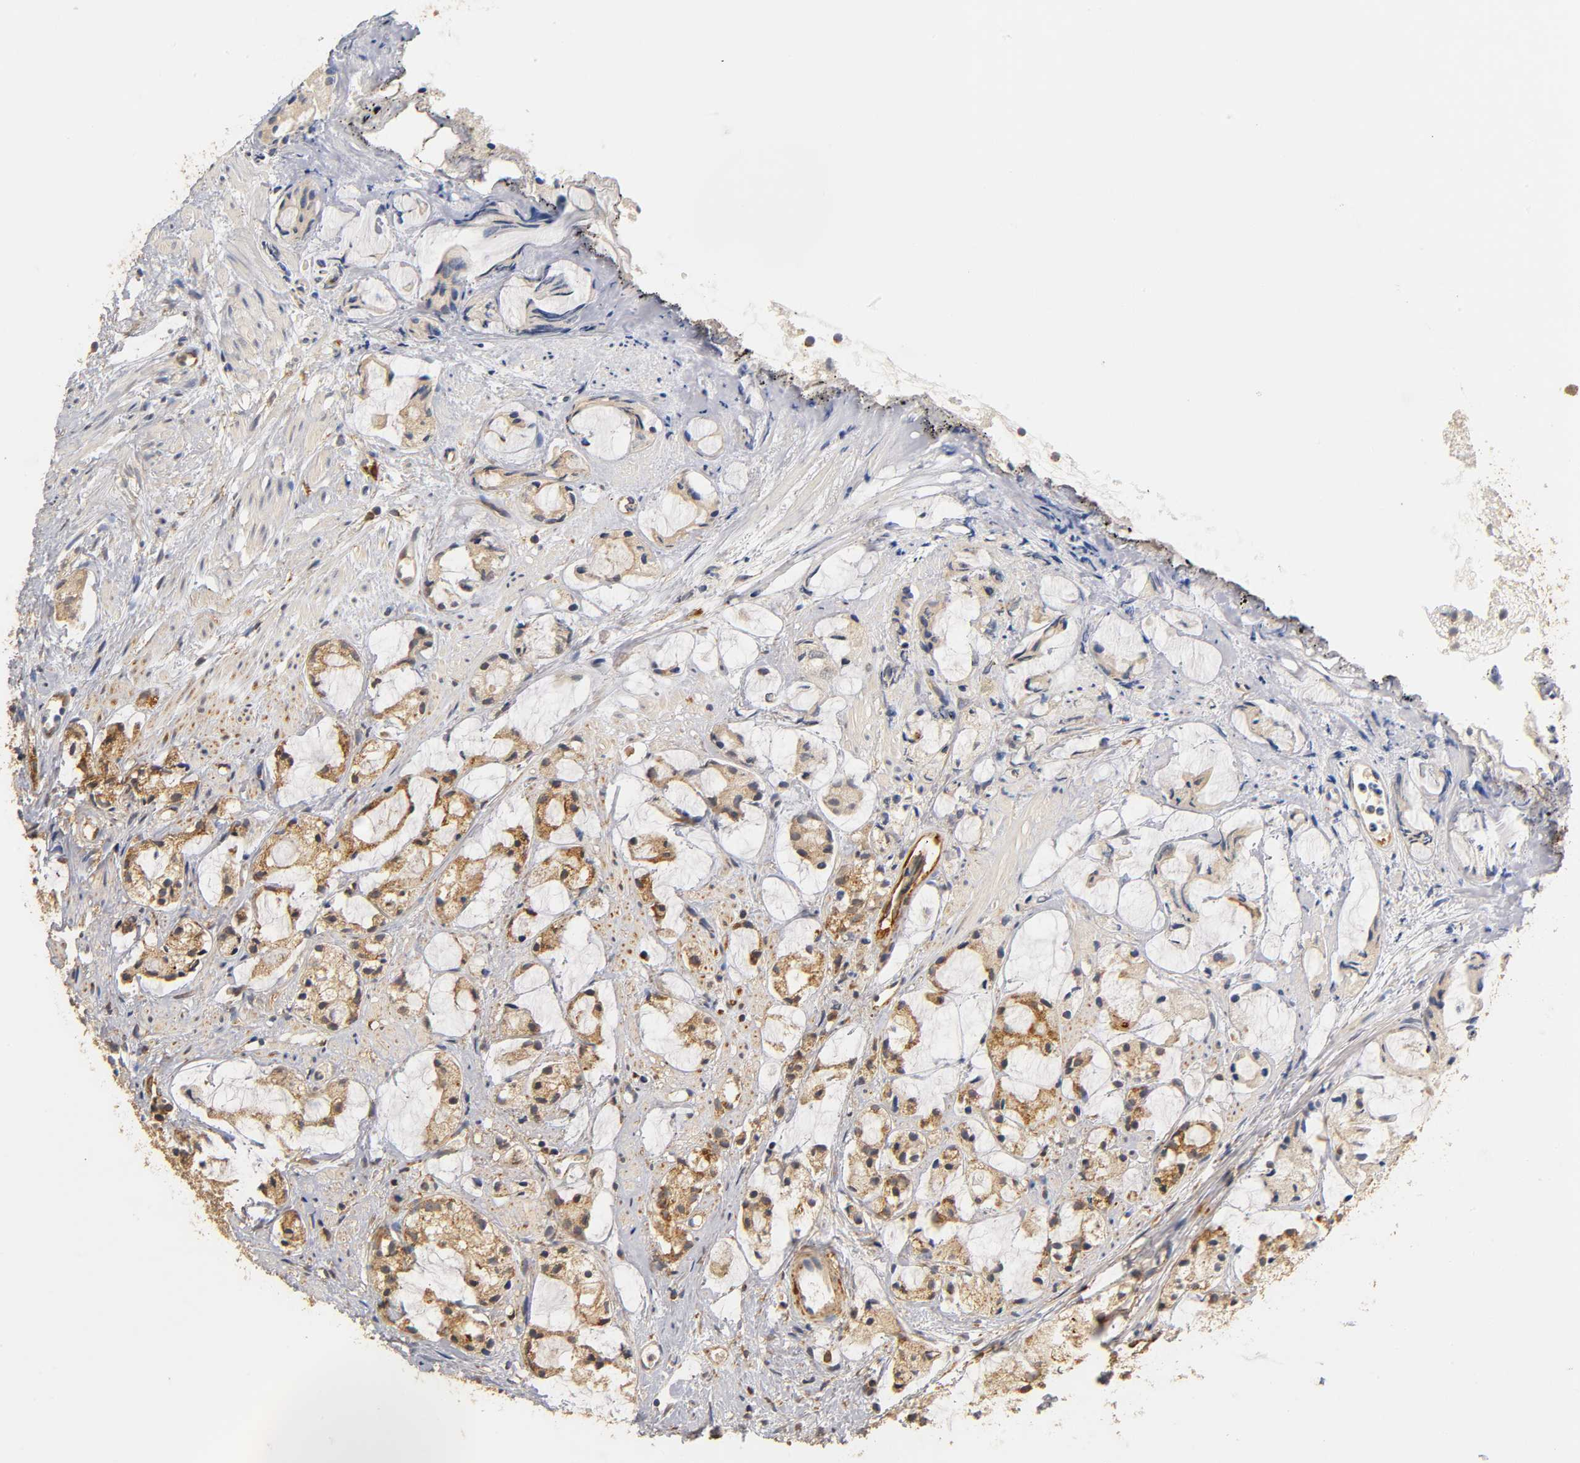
{"staining": {"intensity": "moderate", "quantity": "25%-75%", "location": "cytoplasmic/membranous"}, "tissue": "prostate cancer", "cell_type": "Tumor cells", "image_type": "cancer", "snomed": [{"axis": "morphology", "description": "Adenocarcinoma, High grade"}, {"axis": "topography", "description": "Prostate"}], "caption": "The photomicrograph demonstrates immunohistochemical staining of prostate cancer (adenocarcinoma (high-grade)). There is moderate cytoplasmic/membranous expression is present in about 25%-75% of tumor cells.", "gene": "SCAP", "patient": {"sex": "male", "age": 85}}